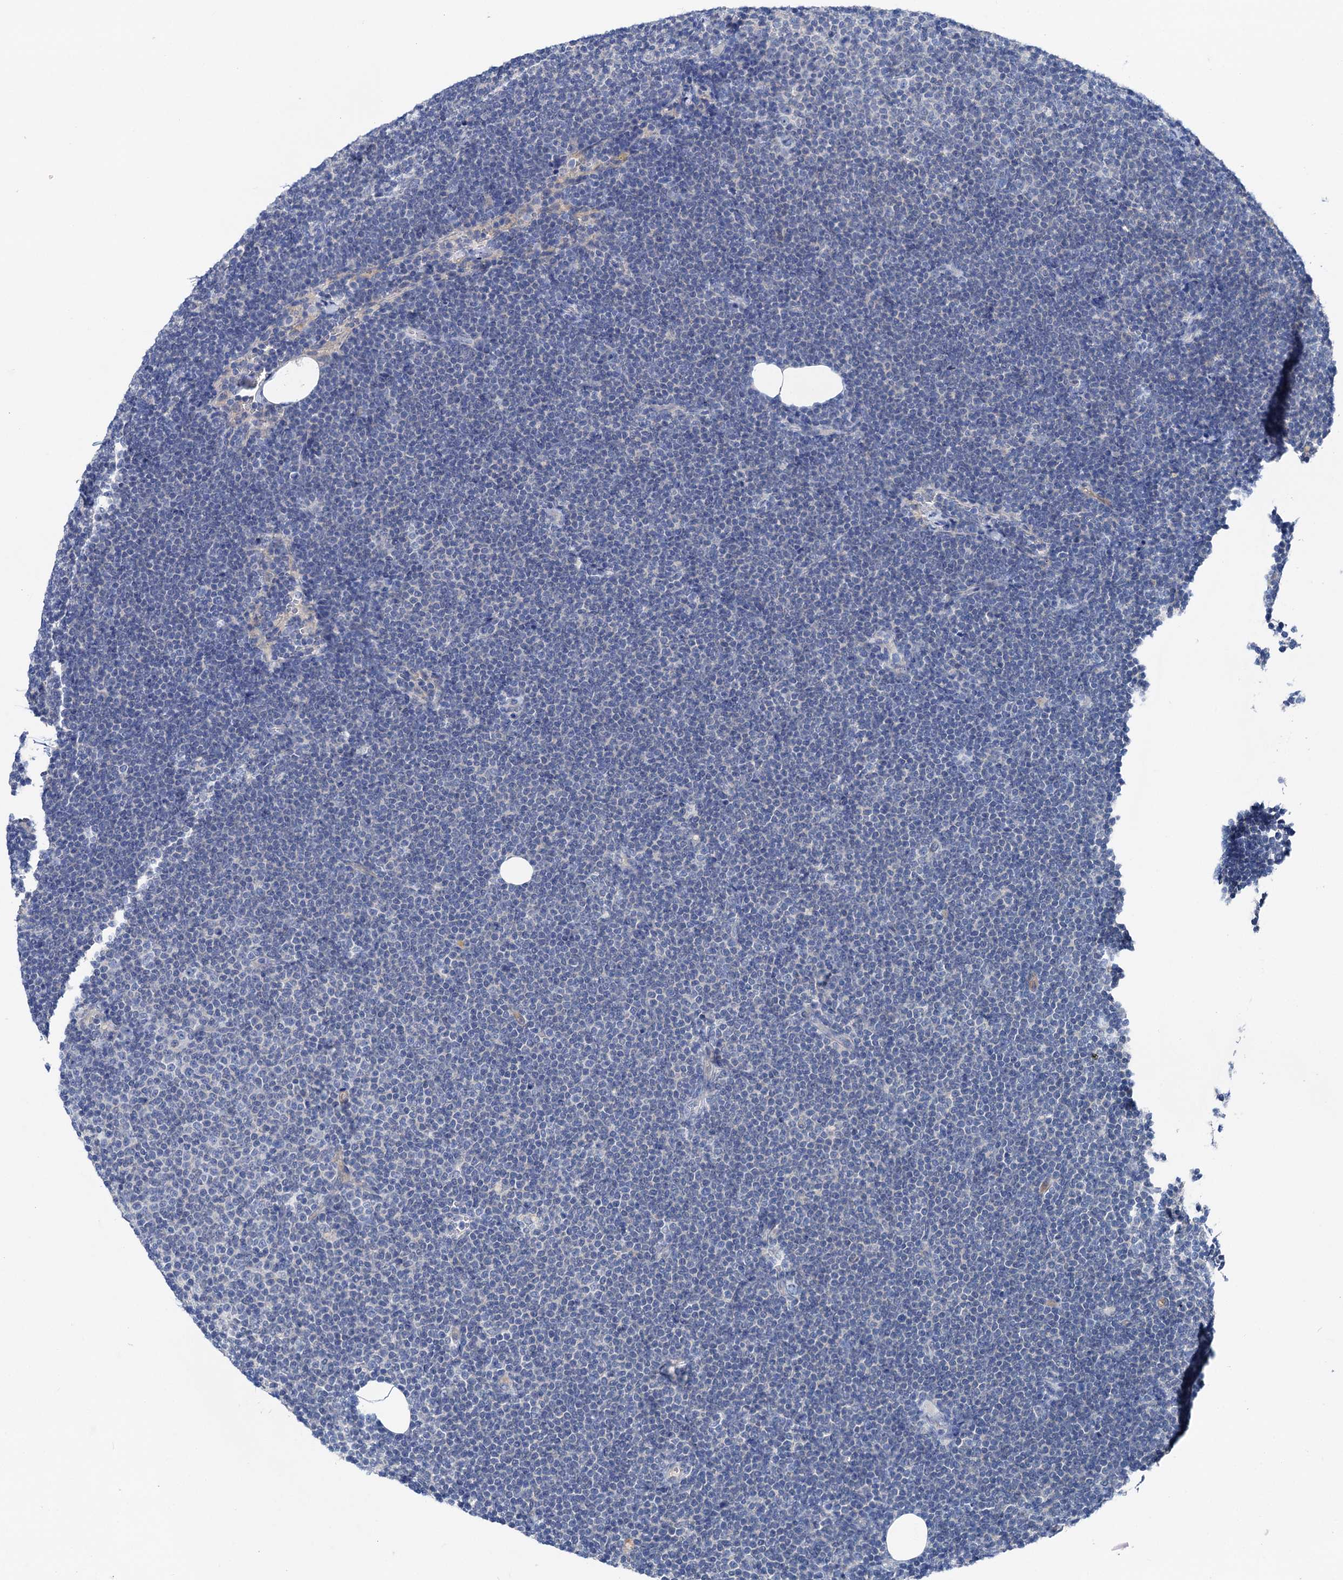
{"staining": {"intensity": "negative", "quantity": "none", "location": "none"}, "tissue": "lymphoma", "cell_type": "Tumor cells", "image_type": "cancer", "snomed": [{"axis": "morphology", "description": "Malignant lymphoma, non-Hodgkin's type, Low grade"}, {"axis": "topography", "description": "Lymph node"}], "caption": "Tumor cells are negative for protein expression in human malignant lymphoma, non-Hodgkin's type (low-grade).", "gene": "SHROOM1", "patient": {"sex": "female", "age": 53}}